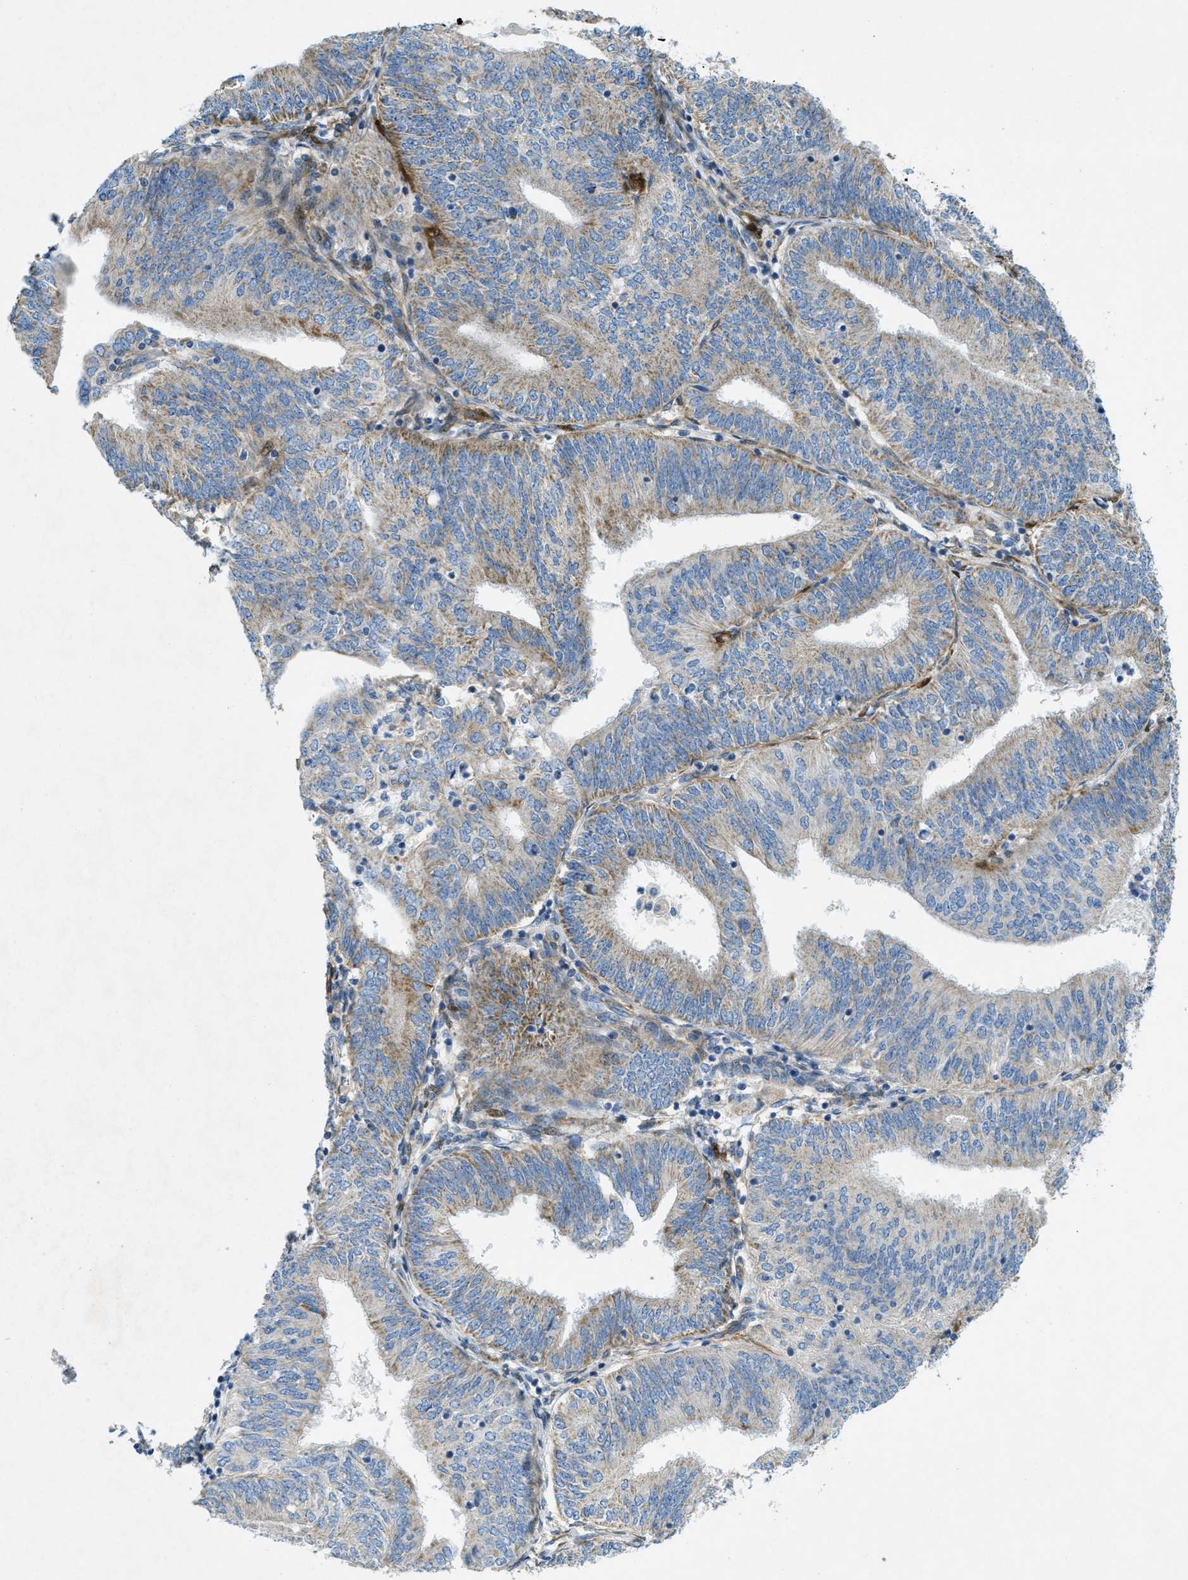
{"staining": {"intensity": "weak", "quantity": ">75%", "location": "cytoplasmic/membranous"}, "tissue": "endometrial cancer", "cell_type": "Tumor cells", "image_type": "cancer", "snomed": [{"axis": "morphology", "description": "Adenocarcinoma, NOS"}, {"axis": "topography", "description": "Endometrium"}], "caption": "Human endometrial adenocarcinoma stained for a protein (brown) shows weak cytoplasmic/membranous positive positivity in about >75% of tumor cells.", "gene": "CYGB", "patient": {"sex": "female", "age": 58}}